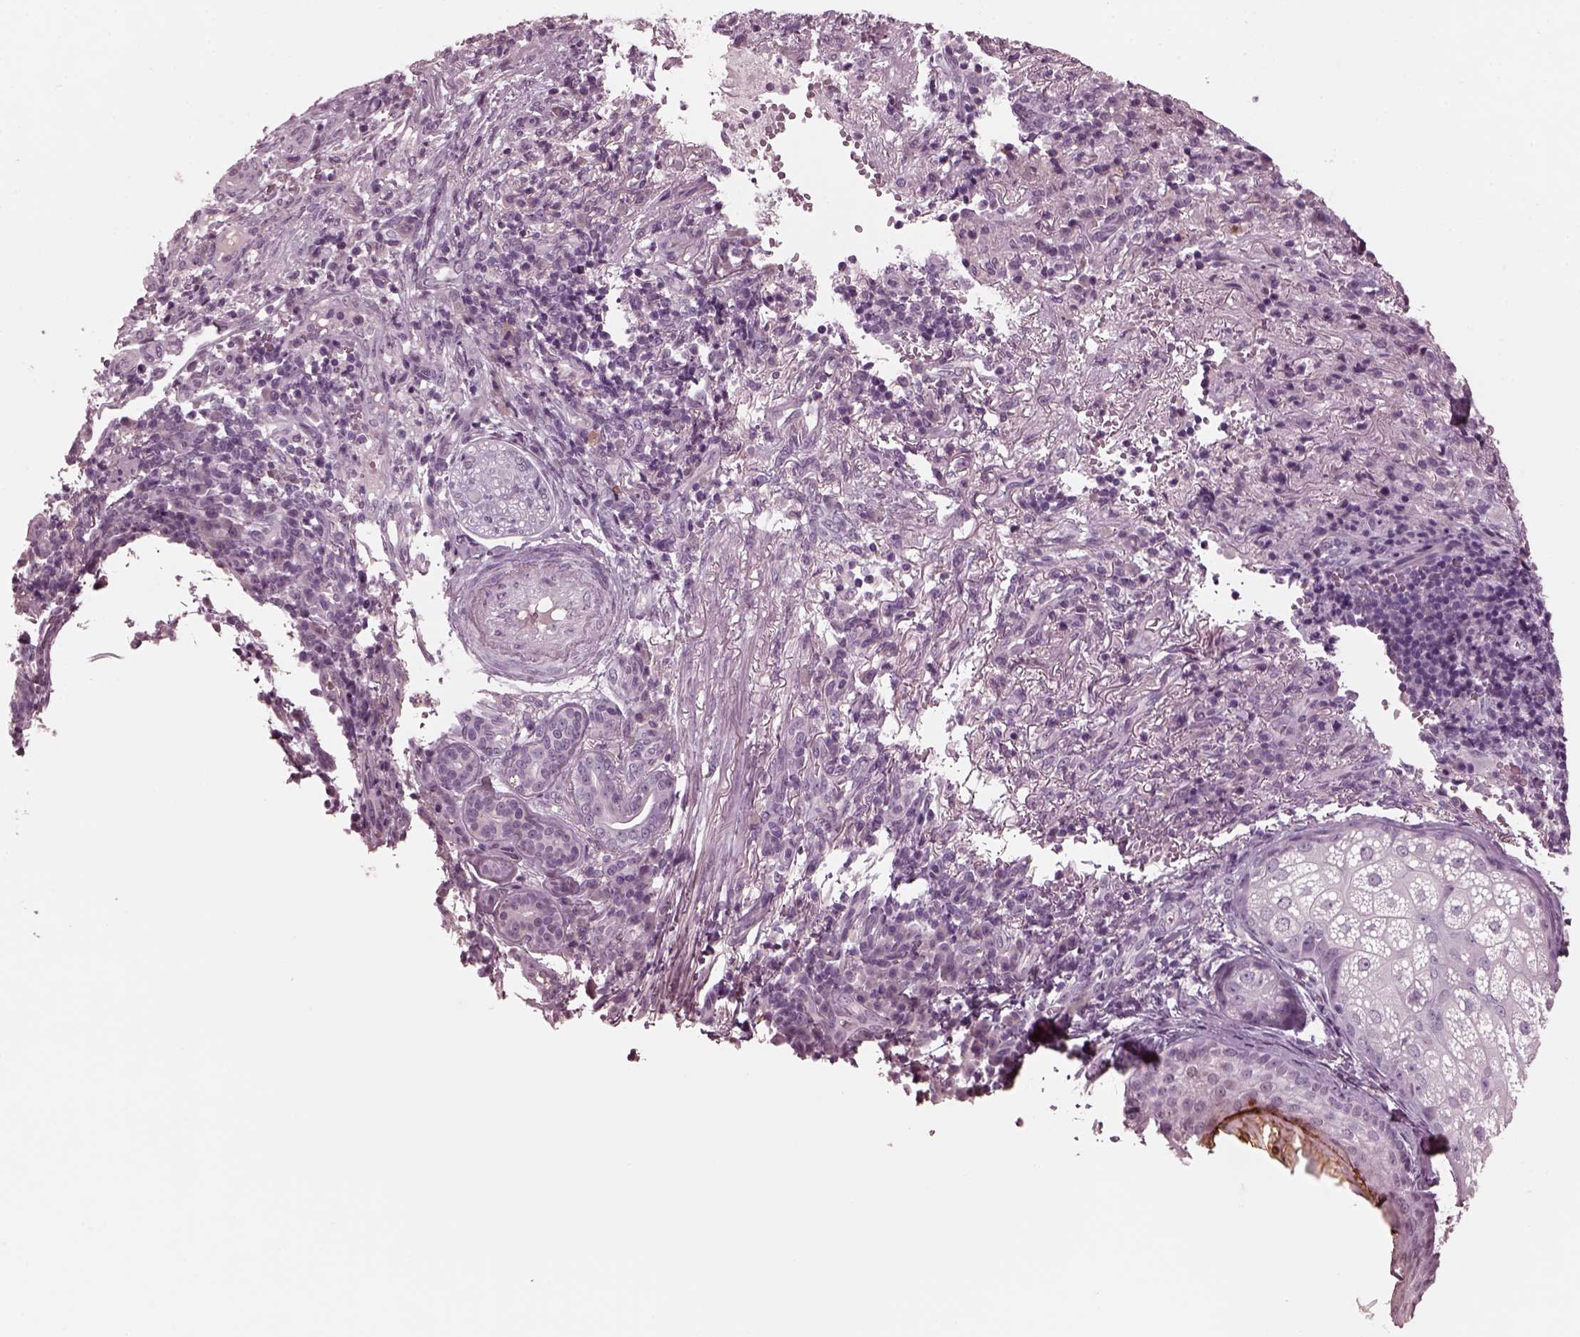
{"staining": {"intensity": "negative", "quantity": "none", "location": "none"}, "tissue": "skin cancer", "cell_type": "Tumor cells", "image_type": "cancer", "snomed": [{"axis": "morphology", "description": "Basal cell carcinoma"}, {"axis": "topography", "description": "Skin"}], "caption": "High magnification brightfield microscopy of skin cancer (basal cell carcinoma) stained with DAB (3,3'-diaminobenzidine) (brown) and counterstained with hematoxylin (blue): tumor cells show no significant staining.", "gene": "CGA", "patient": {"sex": "female", "age": 69}}